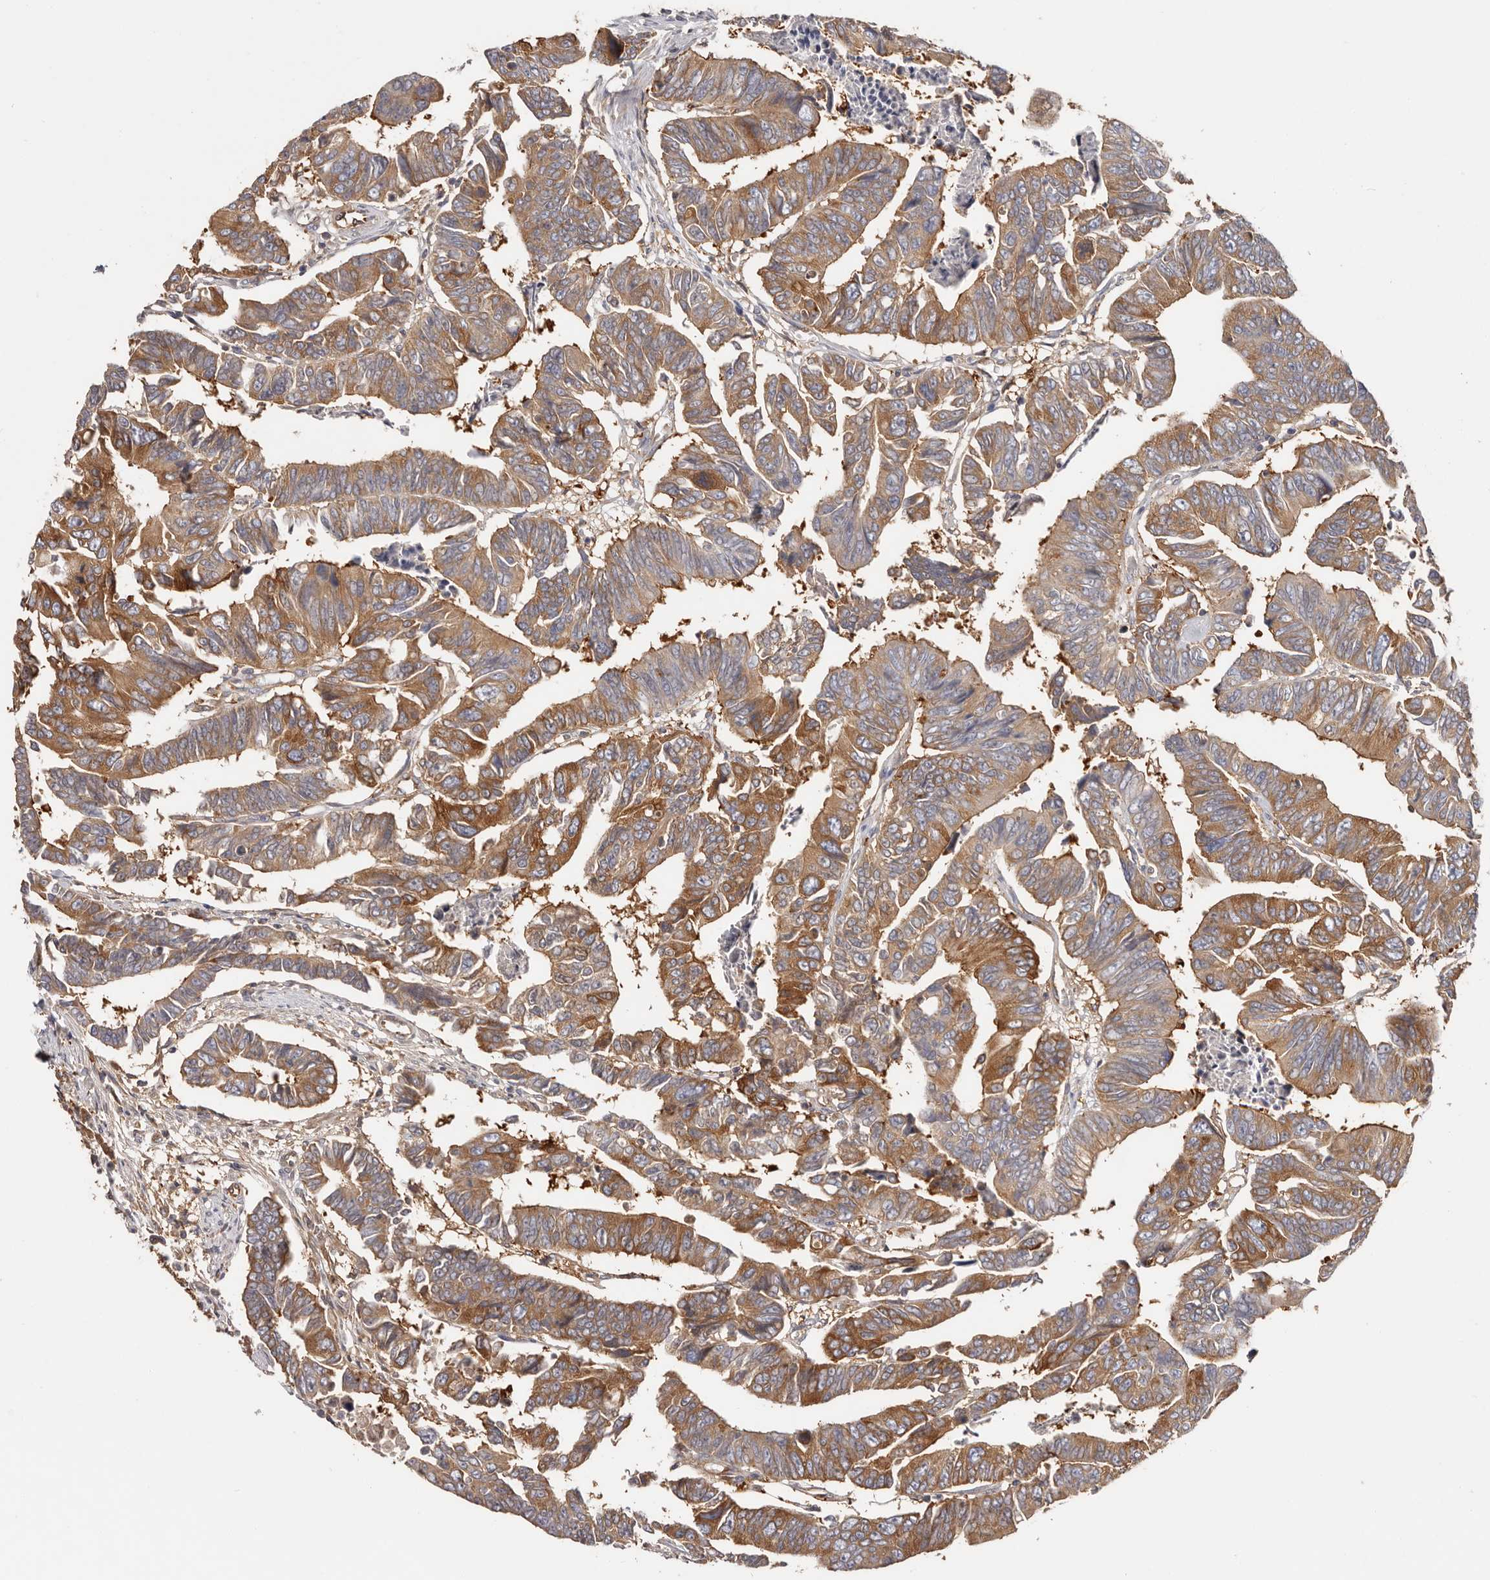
{"staining": {"intensity": "moderate", "quantity": ">75%", "location": "cytoplasmic/membranous"}, "tissue": "colorectal cancer", "cell_type": "Tumor cells", "image_type": "cancer", "snomed": [{"axis": "morphology", "description": "Adenocarcinoma, NOS"}, {"axis": "topography", "description": "Rectum"}], "caption": "This photomicrograph reveals immunohistochemistry staining of human adenocarcinoma (colorectal), with medium moderate cytoplasmic/membranous staining in approximately >75% of tumor cells.", "gene": "EPRS1", "patient": {"sex": "female", "age": 65}}